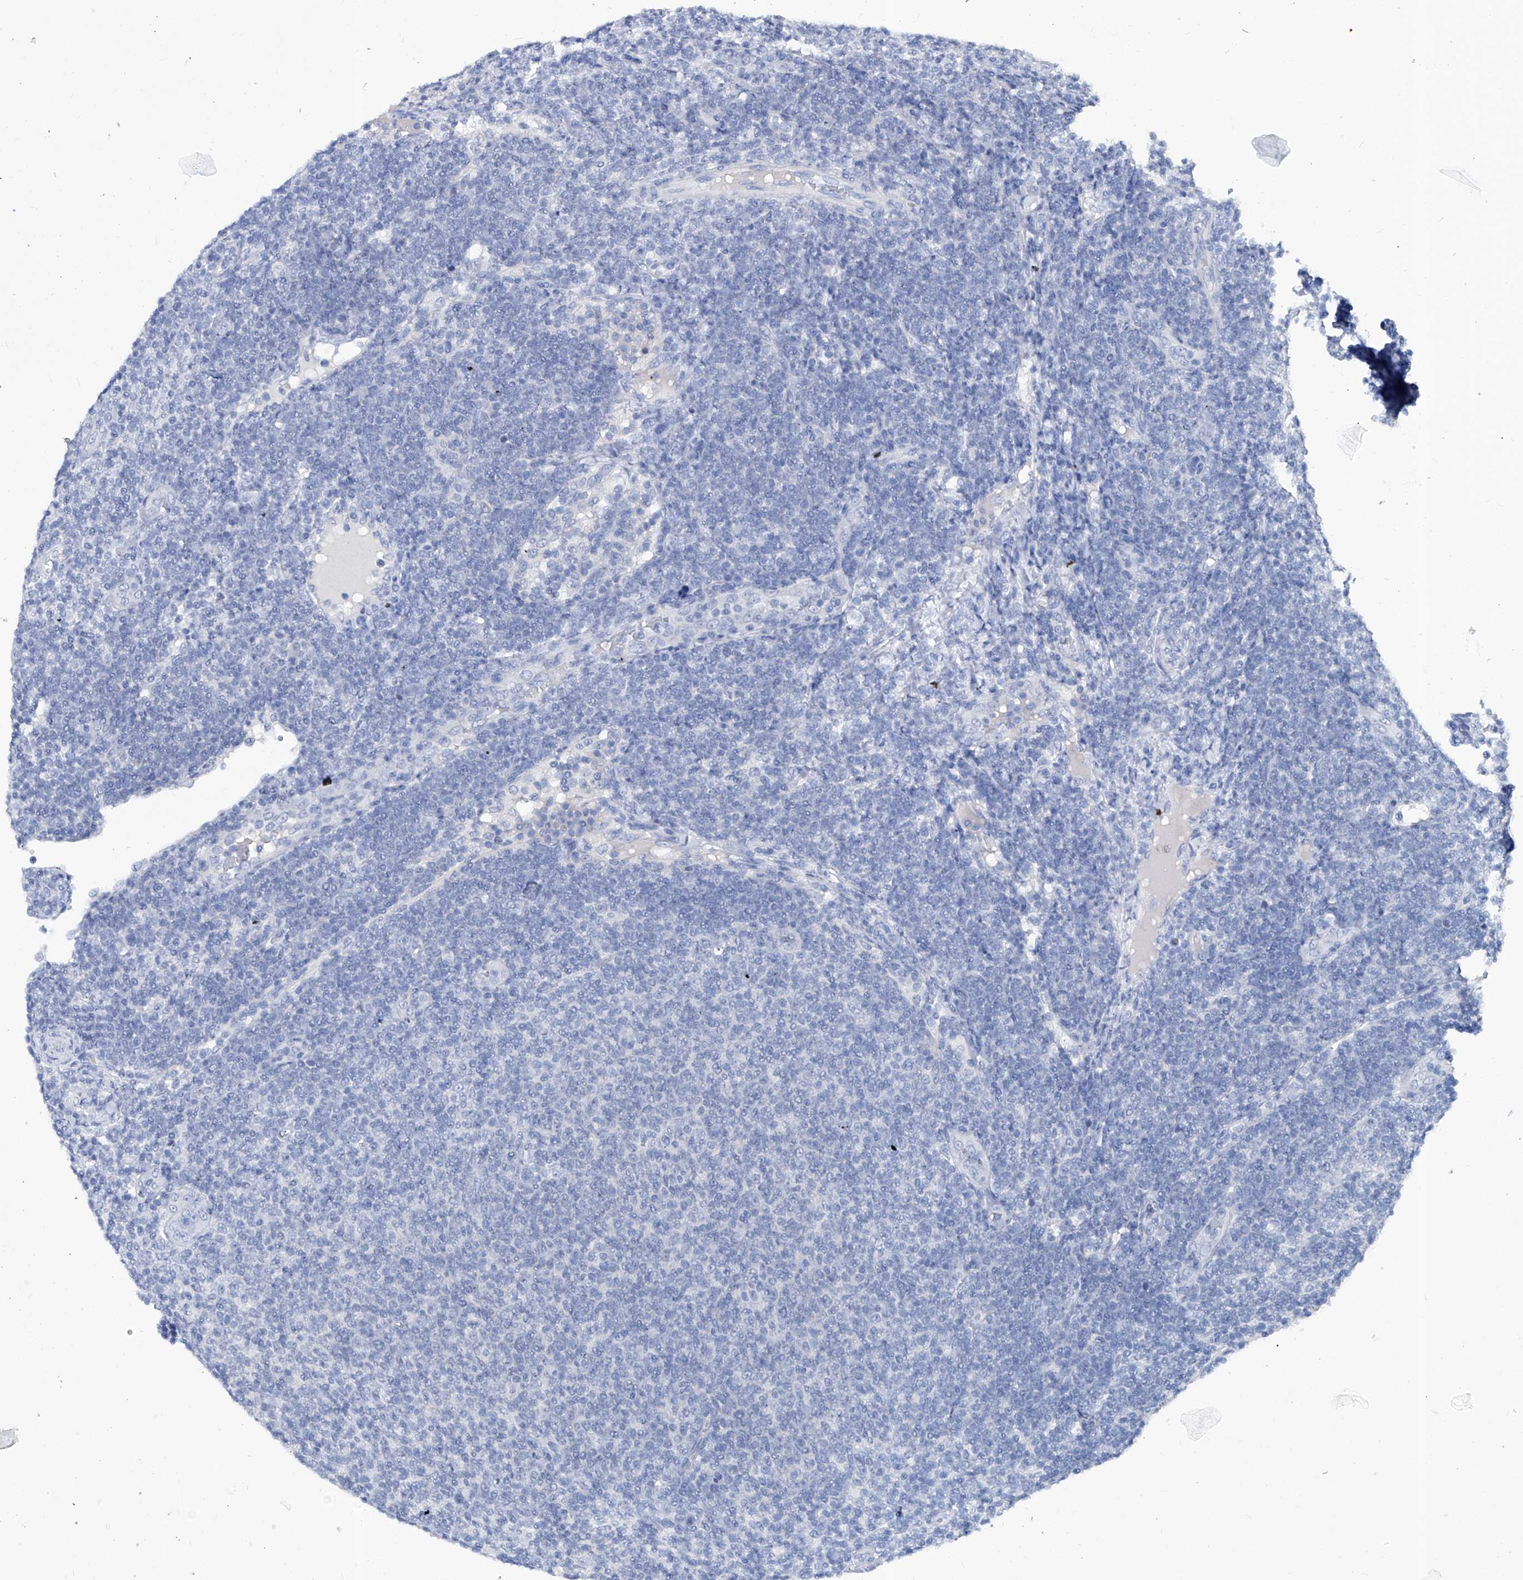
{"staining": {"intensity": "negative", "quantity": "none", "location": "none"}, "tissue": "lymphoma", "cell_type": "Tumor cells", "image_type": "cancer", "snomed": [{"axis": "morphology", "description": "Malignant lymphoma, non-Hodgkin's type, Low grade"}, {"axis": "topography", "description": "Lymph node"}], "caption": "An image of human low-grade malignant lymphoma, non-Hodgkin's type is negative for staining in tumor cells.", "gene": "KLHL17", "patient": {"sex": "male", "age": 66}}